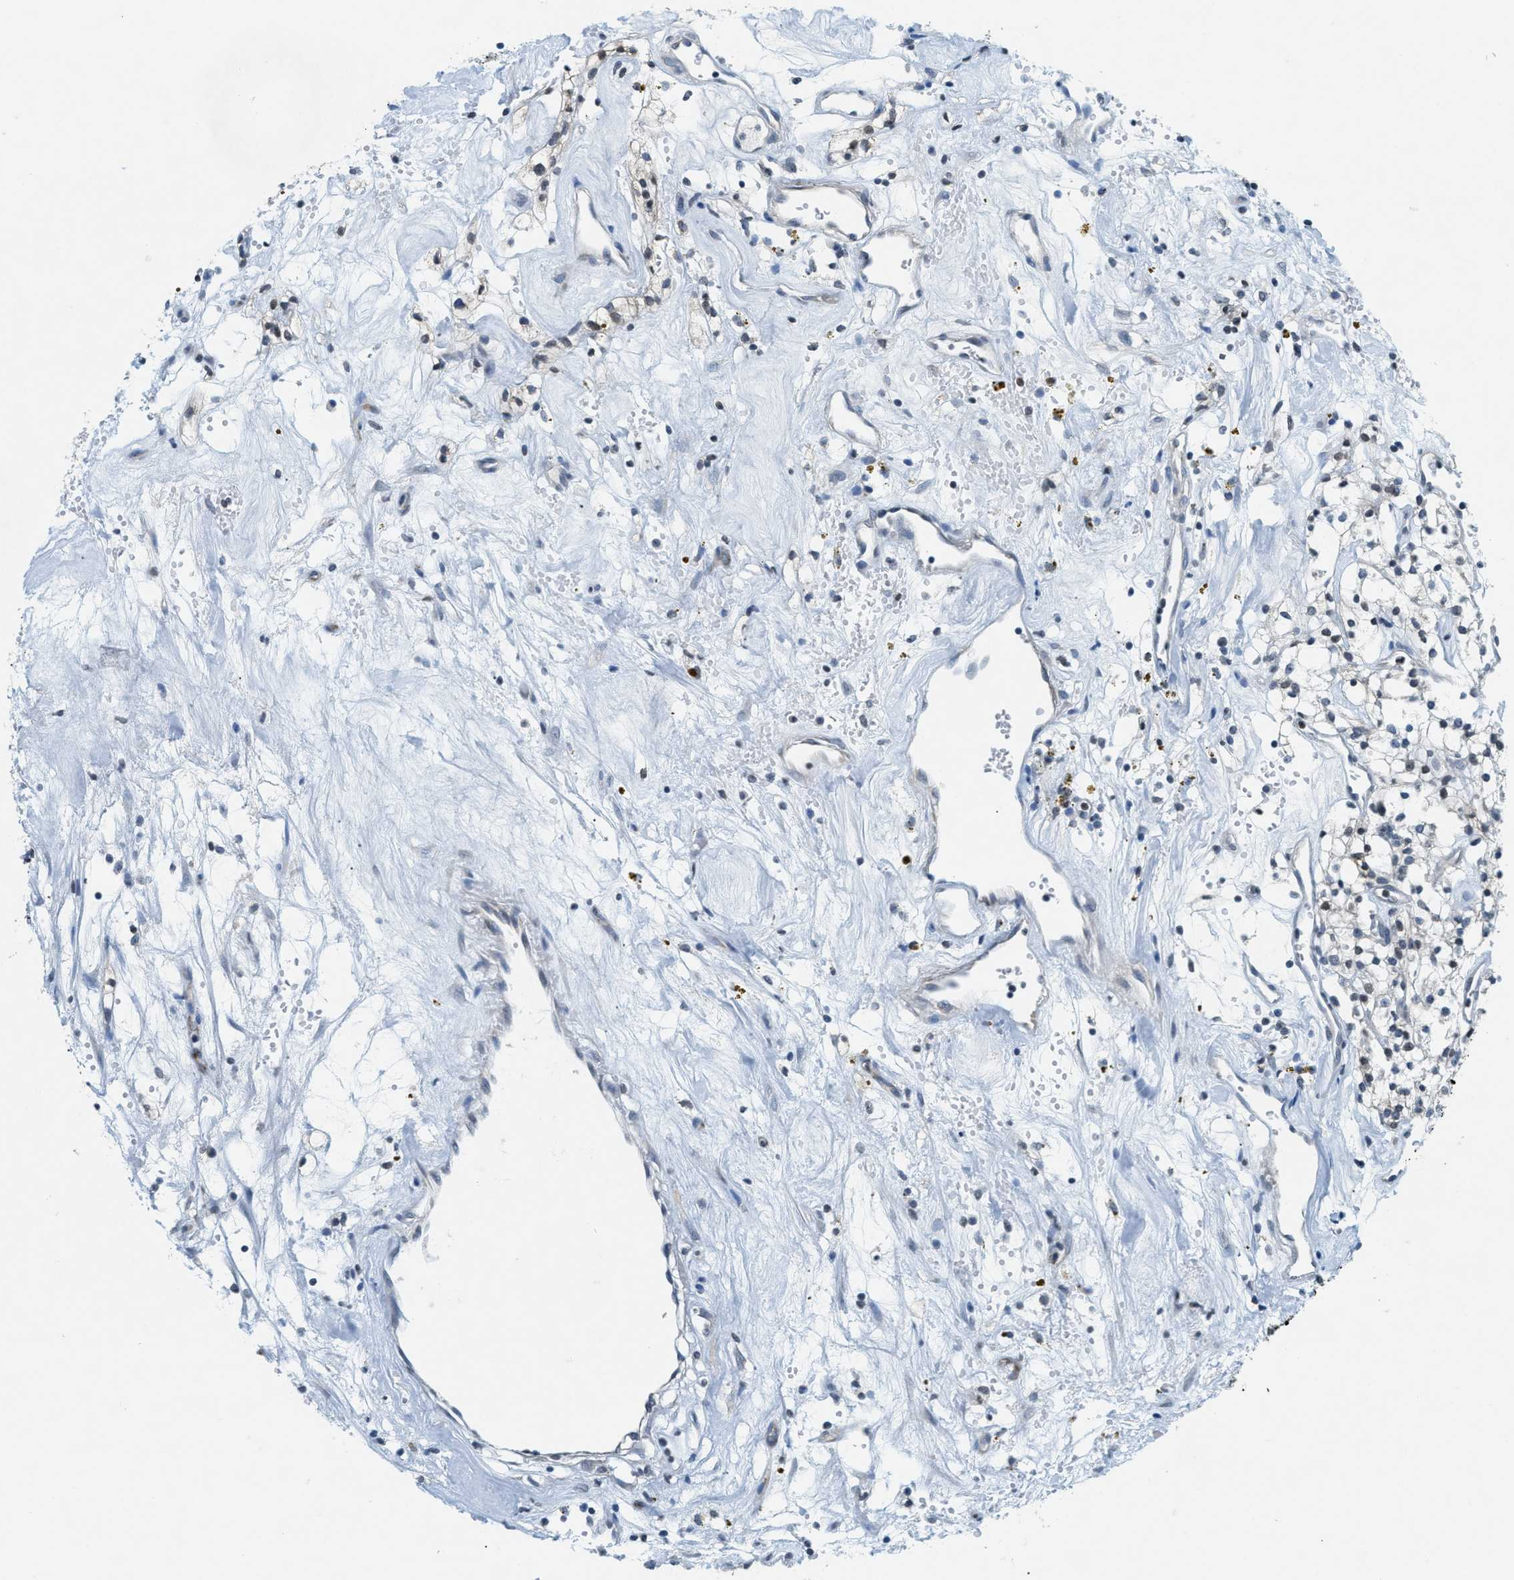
{"staining": {"intensity": "negative", "quantity": "none", "location": "none"}, "tissue": "renal cancer", "cell_type": "Tumor cells", "image_type": "cancer", "snomed": [{"axis": "morphology", "description": "Adenocarcinoma, NOS"}, {"axis": "topography", "description": "Kidney"}], "caption": "A histopathology image of human renal adenocarcinoma is negative for staining in tumor cells.", "gene": "UVRAG", "patient": {"sex": "male", "age": 59}}